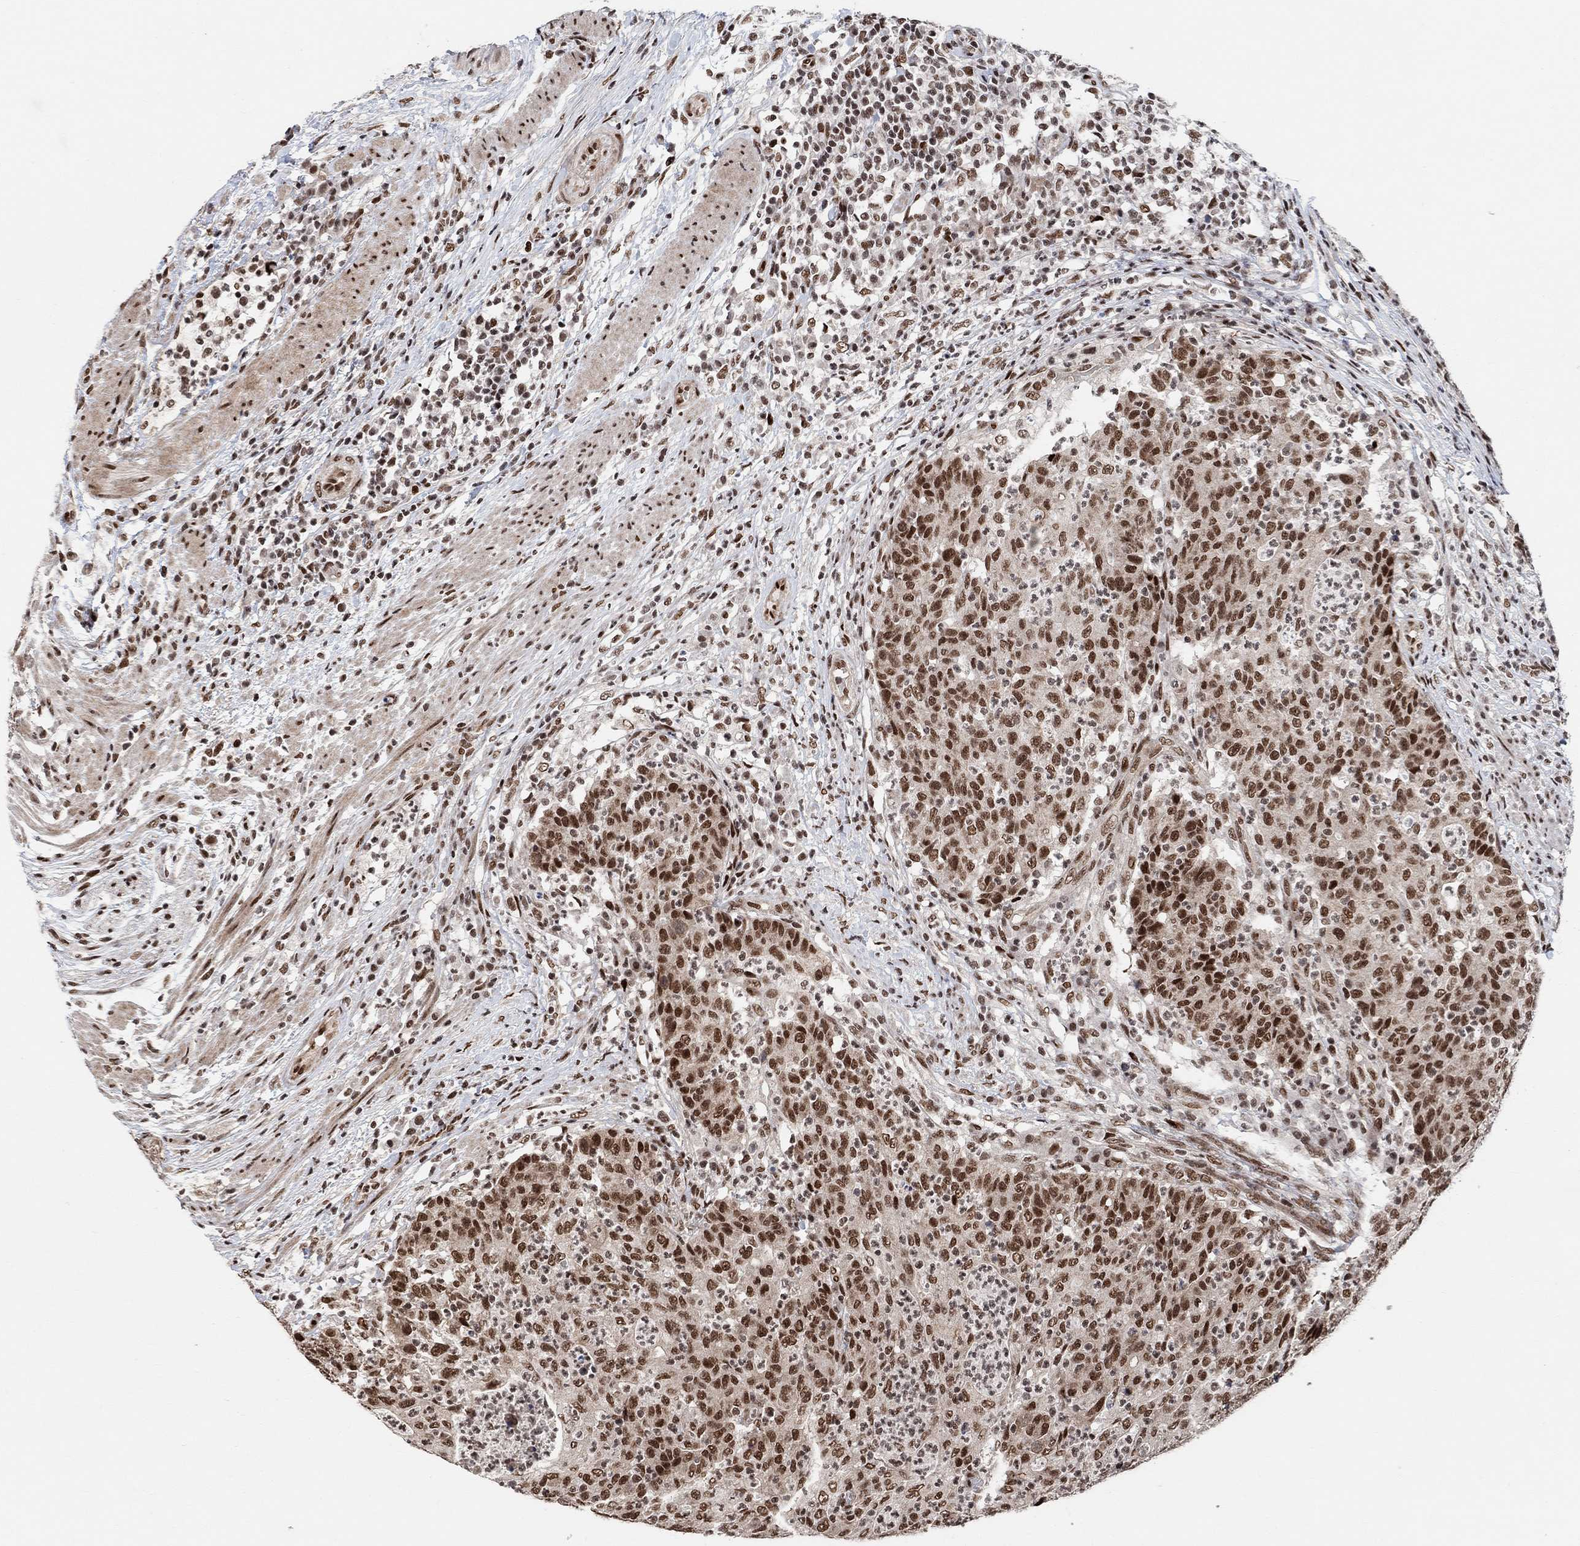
{"staining": {"intensity": "strong", "quantity": ">75%", "location": "nuclear"}, "tissue": "colorectal cancer", "cell_type": "Tumor cells", "image_type": "cancer", "snomed": [{"axis": "morphology", "description": "Adenocarcinoma, NOS"}, {"axis": "topography", "description": "Colon"}], "caption": "A brown stain highlights strong nuclear expression of a protein in human colorectal adenocarcinoma tumor cells.", "gene": "E4F1", "patient": {"sex": "male", "age": 70}}